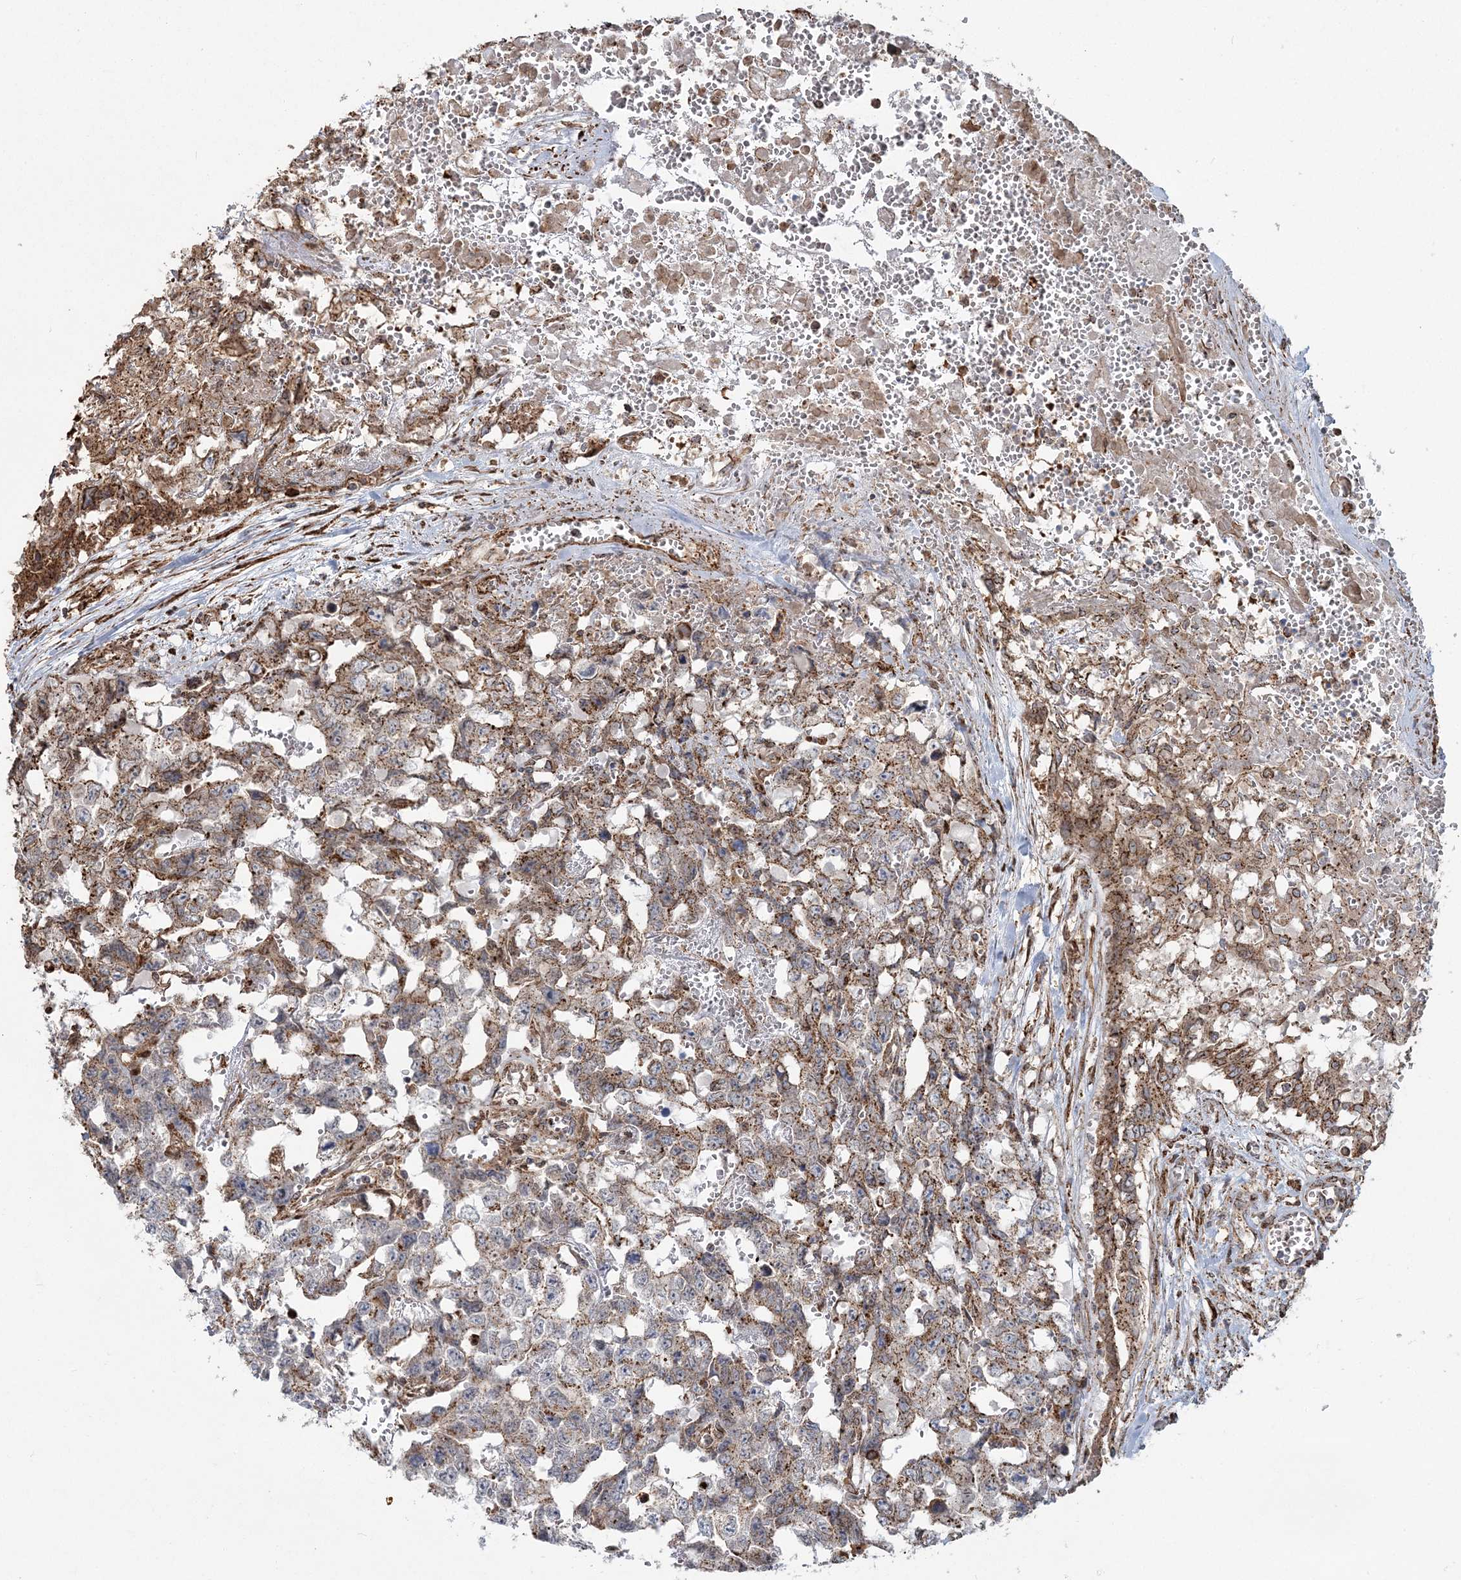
{"staining": {"intensity": "moderate", "quantity": ">75%", "location": "cytoplasmic/membranous"}, "tissue": "testis cancer", "cell_type": "Tumor cells", "image_type": "cancer", "snomed": [{"axis": "morphology", "description": "Carcinoma, Embryonal, NOS"}, {"axis": "topography", "description": "Testis"}], "caption": "Human testis embryonal carcinoma stained for a protein (brown) shows moderate cytoplasmic/membranous positive positivity in about >75% of tumor cells.", "gene": "TRAF3IP2", "patient": {"sex": "male", "age": 31}}